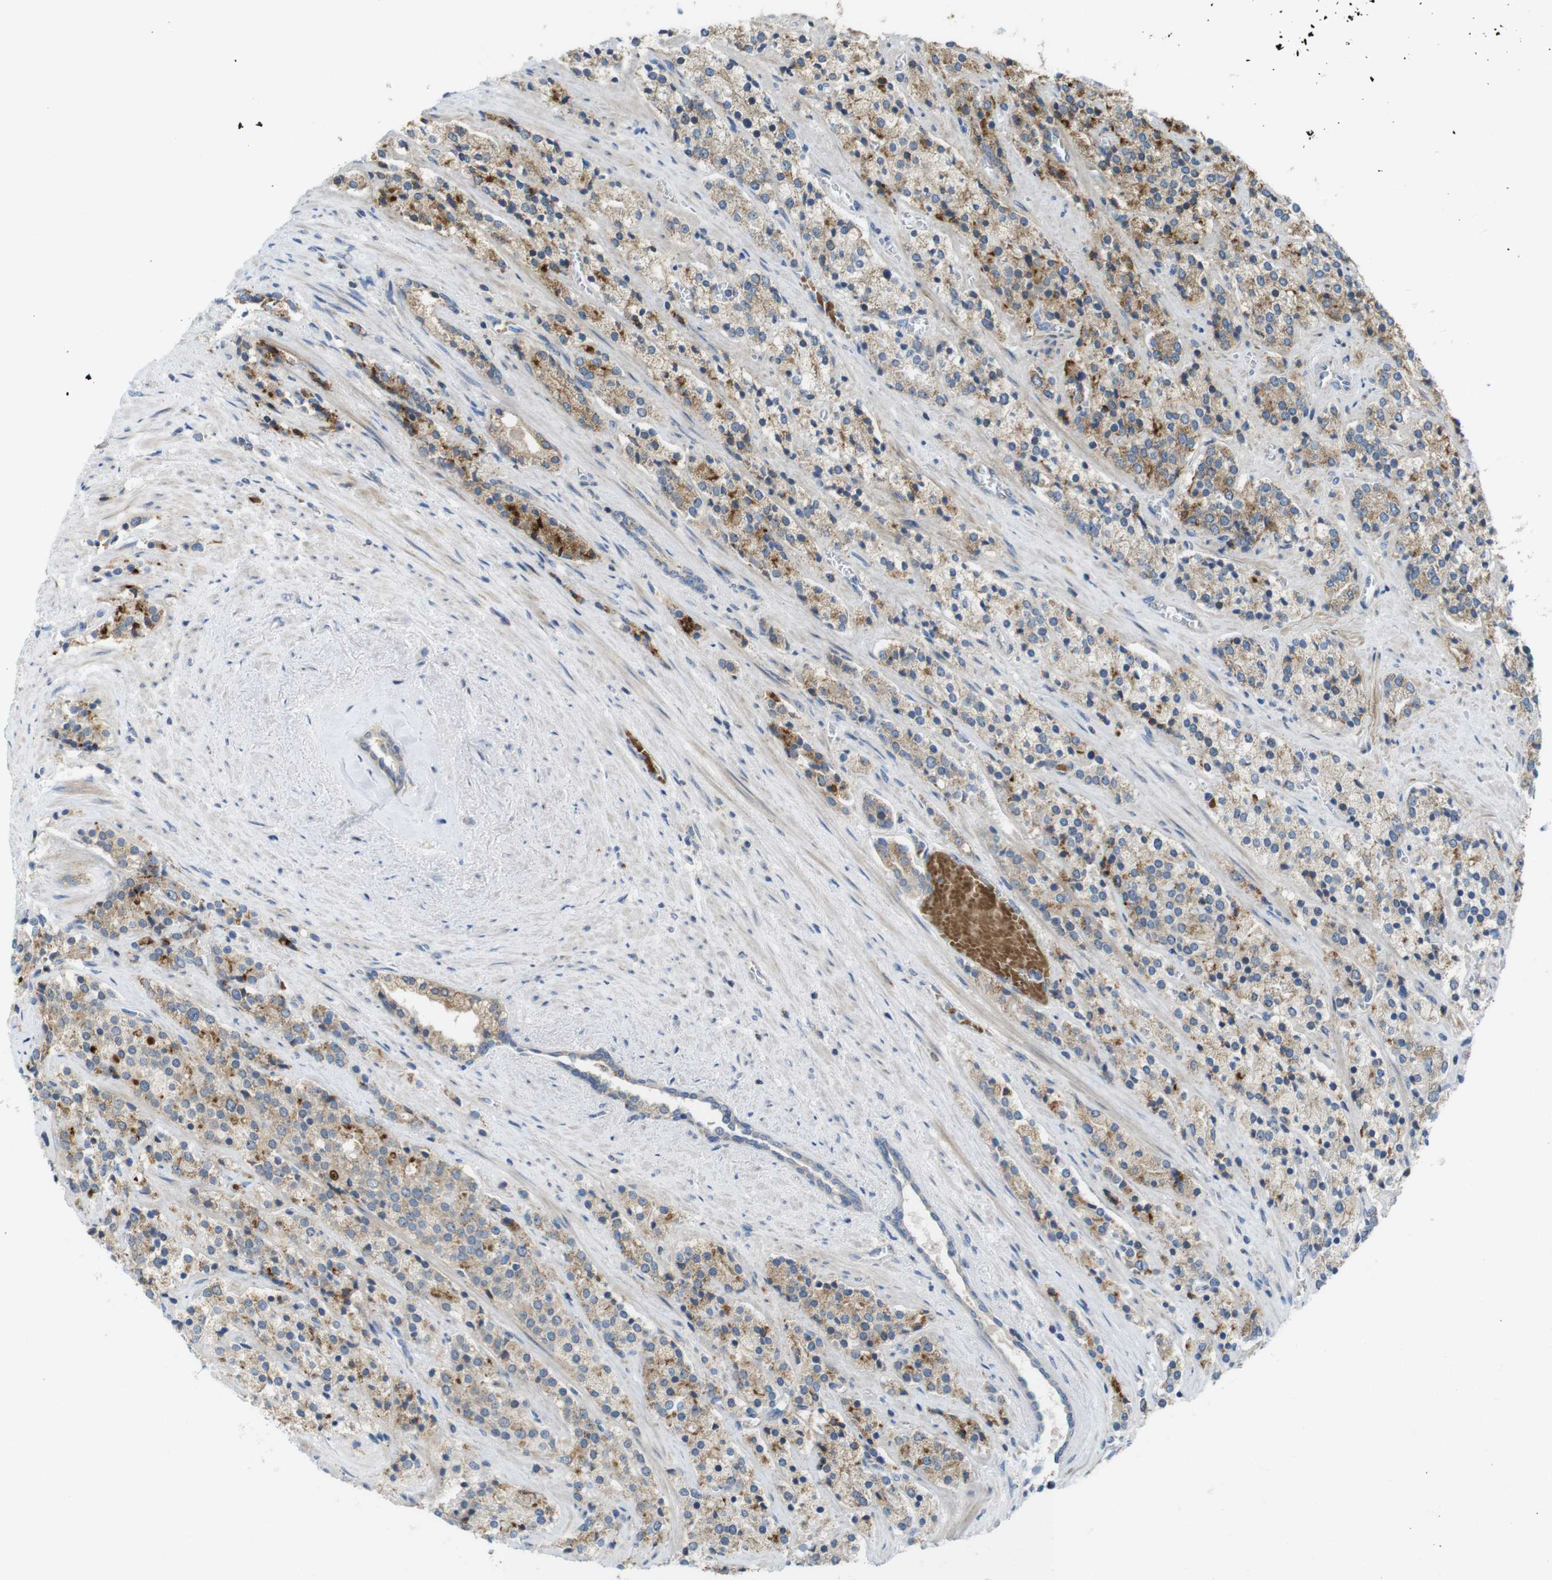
{"staining": {"intensity": "moderate", "quantity": ">75%", "location": "cytoplasmic/membranous"}, "tissue": "prostate cancer", "cell_type": "Tumor cells", "image_type": "cancer", "snomed": [{"axis": "morphology", "description": "Adenocarcinoma, High grade"}, {"axis": "topography", "description": "Prostate"}], "caption": "This image displays IHC staining of human prostate cancer (adenocarcinoma (high-grade)), with medium moderate cytoplasmic/membranous staining in about >75% of tumor cells.", "gene": "MARCHF1", "patient": {"sex": "male", "age": 71}}